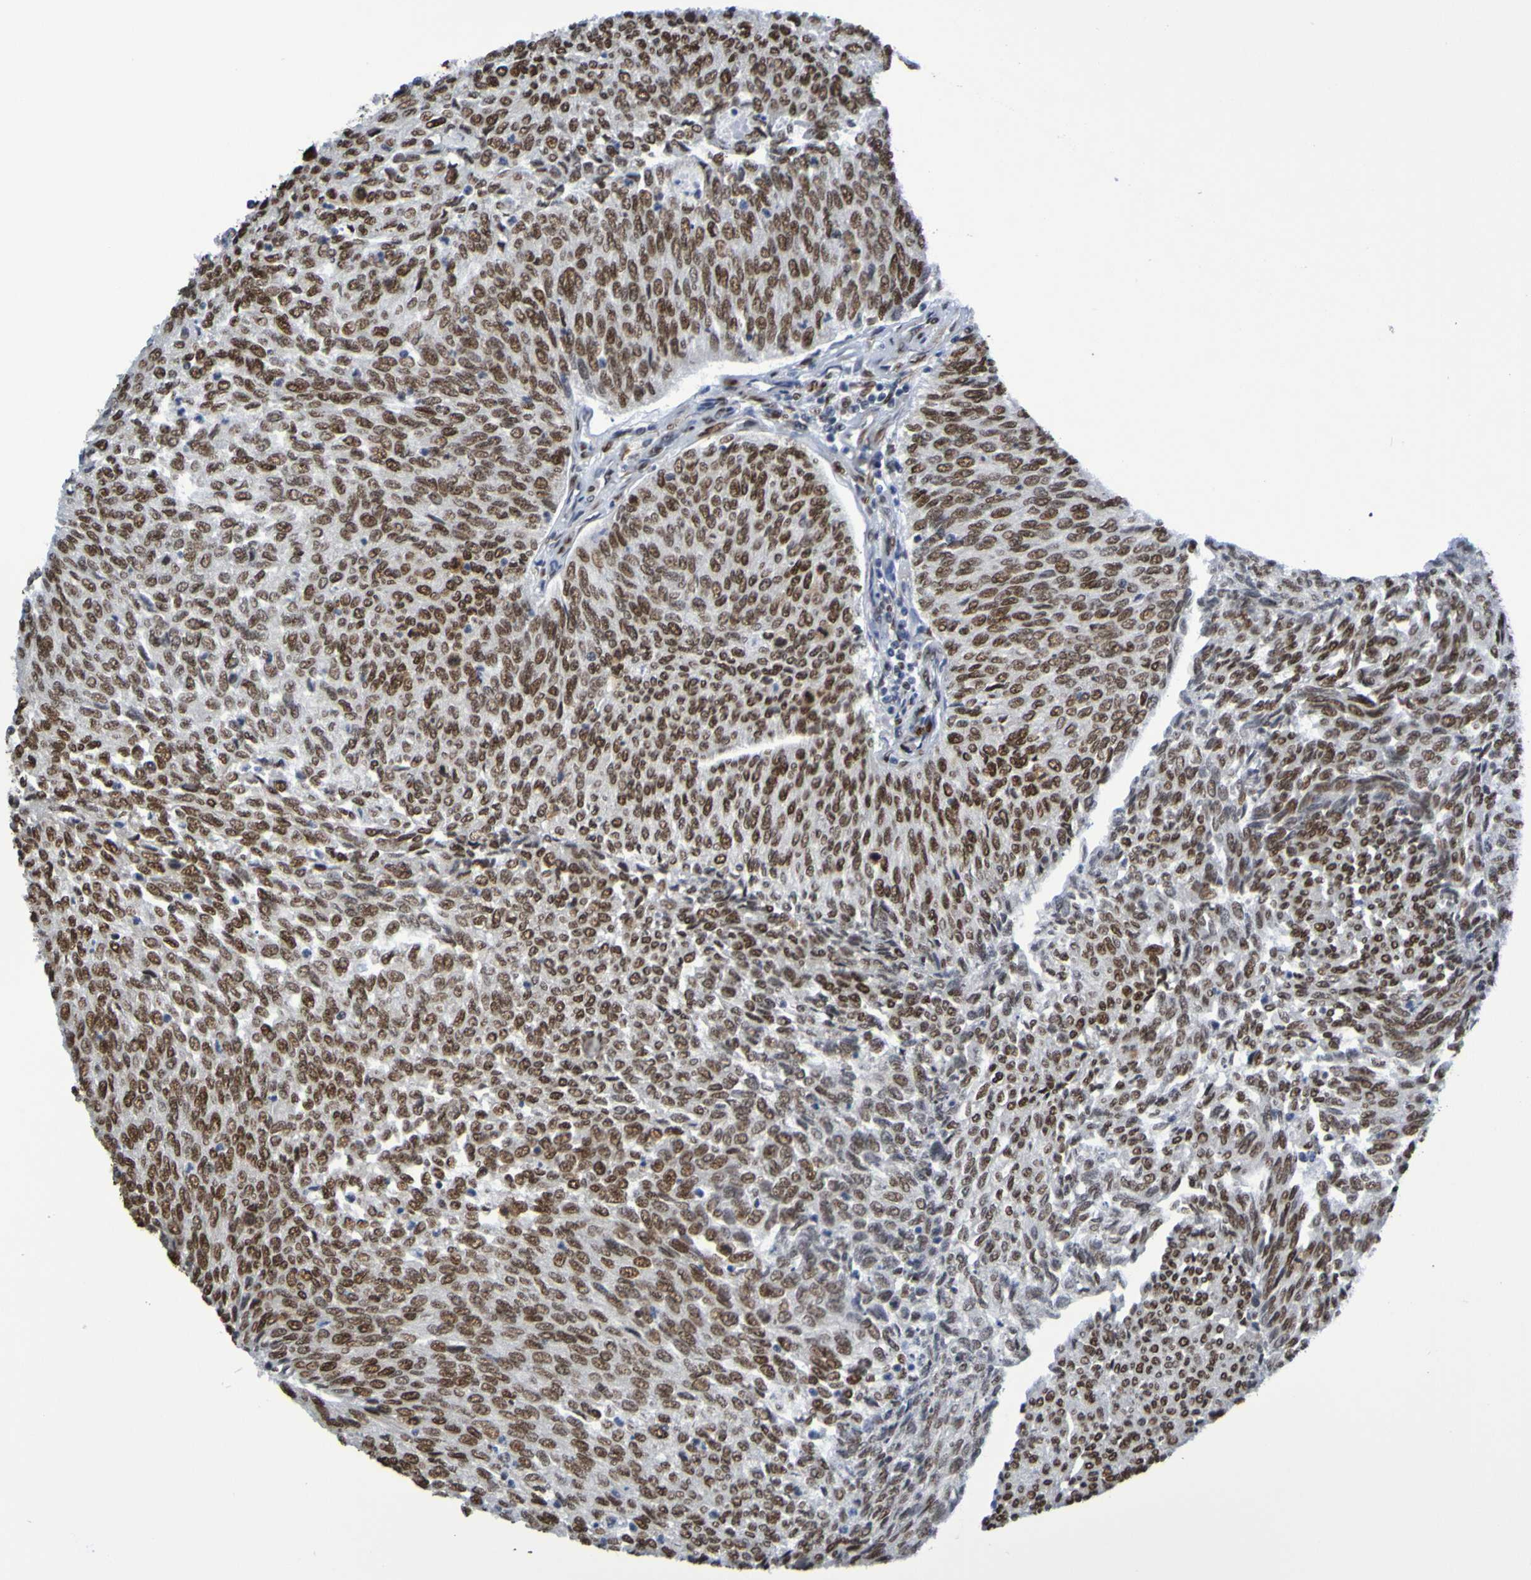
{"staining": {"intensity": "moderate", "quantity": ">75%", "location": "nuclear"}, "tissue": "urothelial cancer", "cell_type": "Tumor cells", "image_type": "cancer", "snomed": [{"axis": "morphology", "description": "Urothelial carcinoma, Low grade"}, {"axis": "topography", "description": "Urinary bladder"}], "caption": "Immunohistochemical staining of urothelial cancer shows medium levels of moderate nuclear expression in about >75% of tumor cells.", "gene": "HDAC2", "patient": {"sex": "female", "age": 79}}